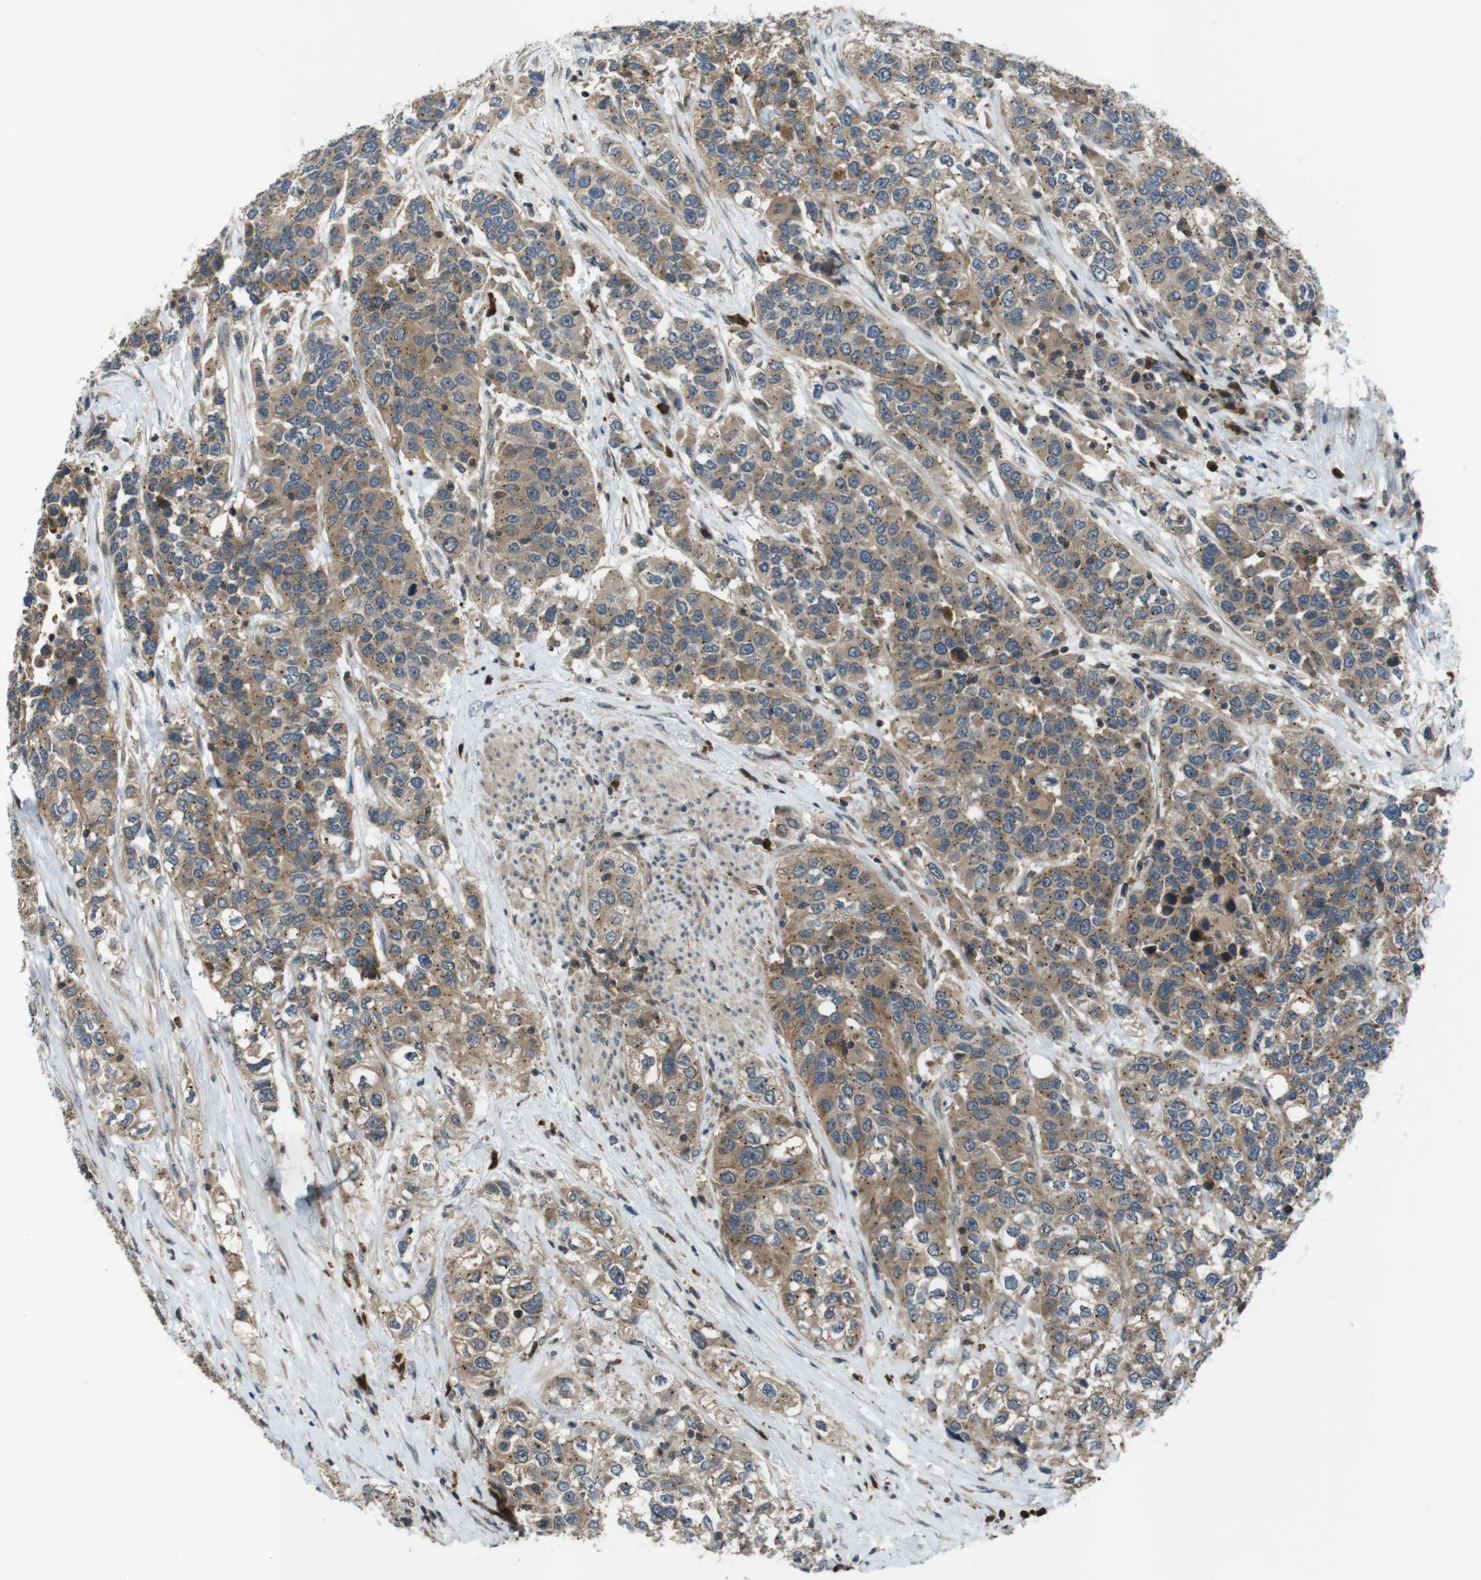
{"staining": {"intensity": "moderate", "quantity": ">75%", "location": "cytoplasmic/membranous"}, "tissue": "urothelial cancer", "cell_type": "Tumor cells", "image_type": "cancer", "snomed": [{"axis": "morphology", "description": "Urothelial carcinoma, High grade"}, {"axis": "topography", "description": "Urinary bladder"}], "caption": "Tumor cells reveal medium levels of moderate cytoplasmic/membranous expression in approximately >75% of cells in human urothelial cancer.", "gene": "SLC22A23", "patient": {"sex": "female", "age": 80}}